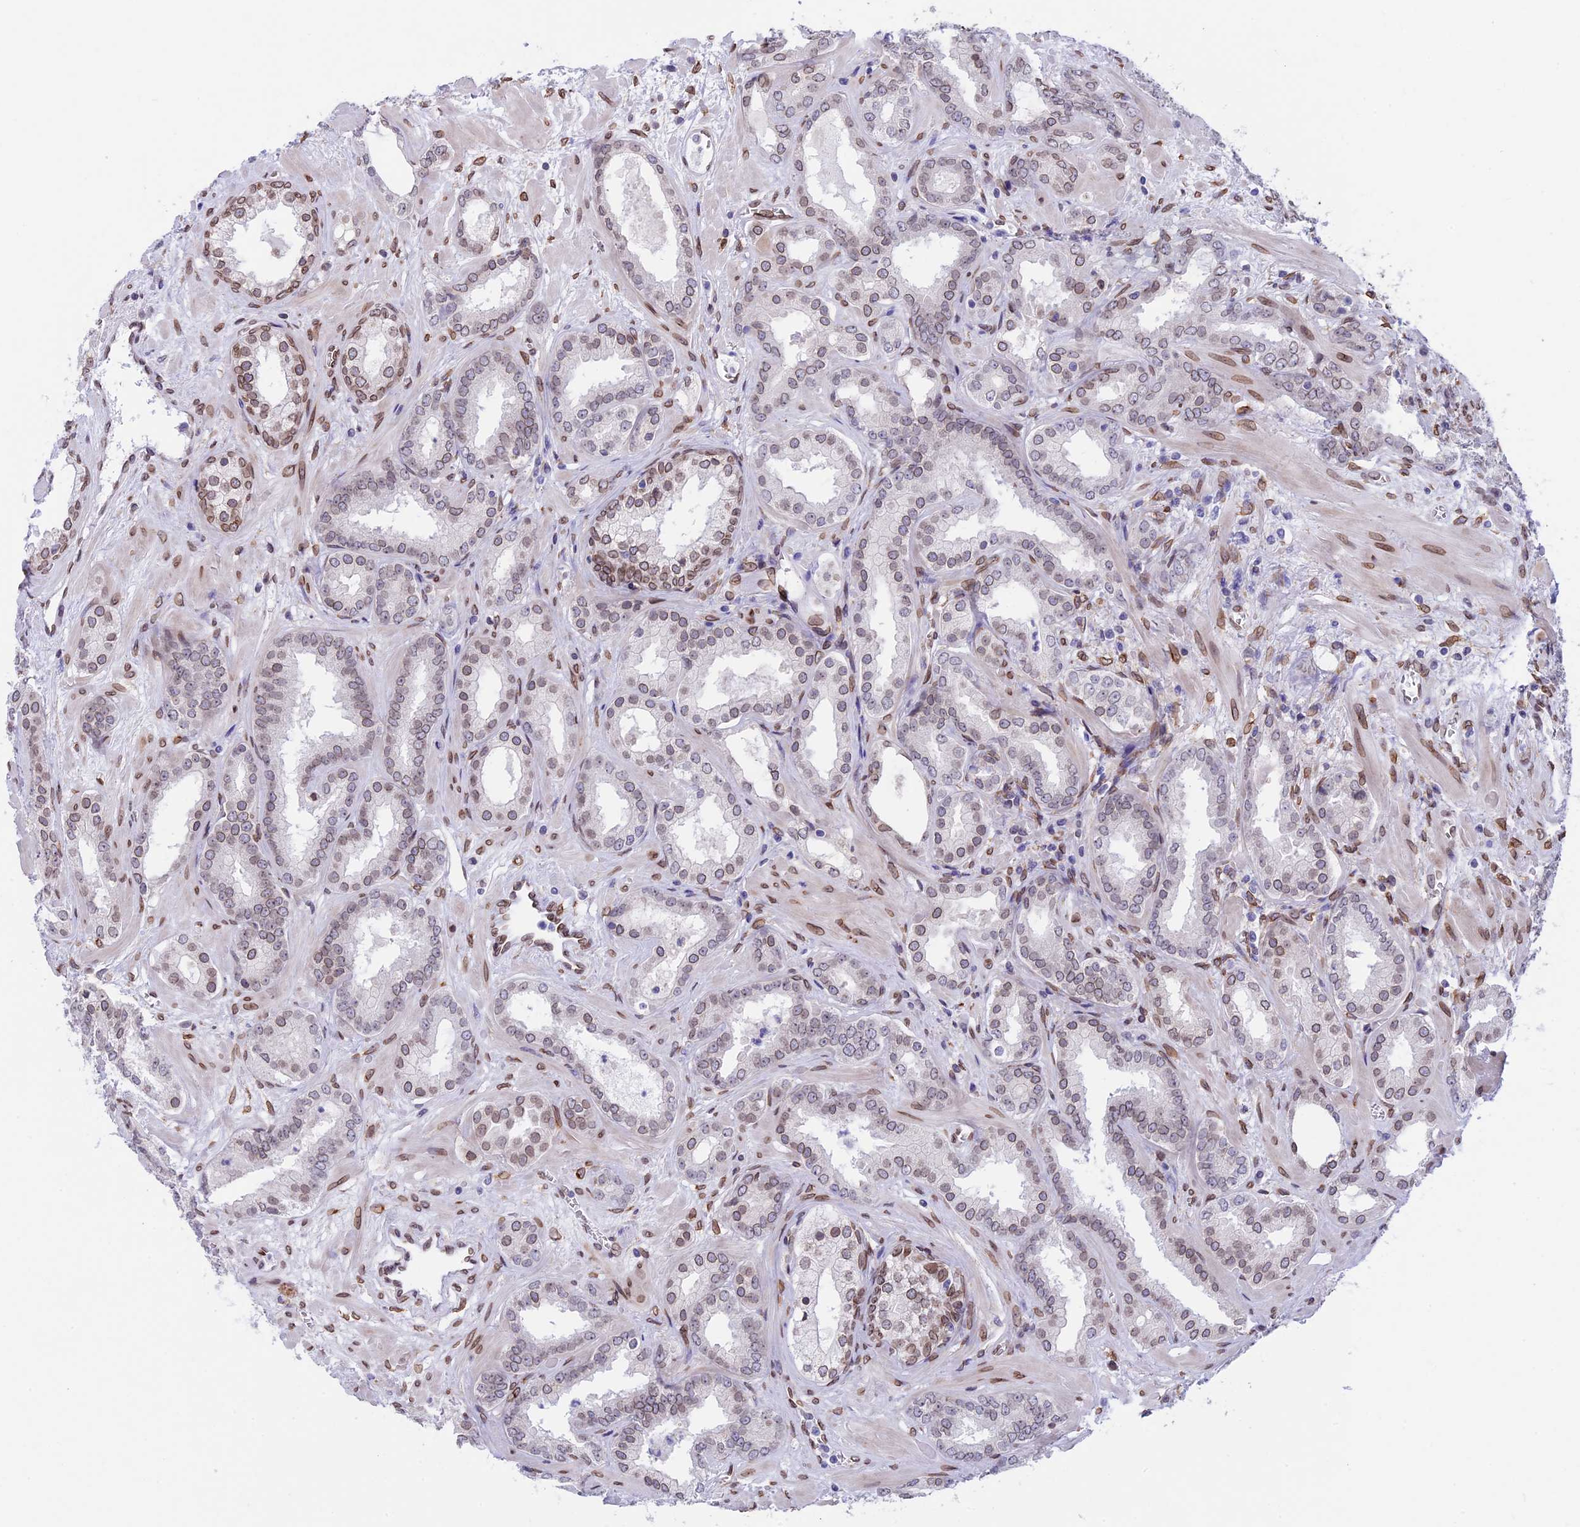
{"staining": {"intensity": "weak", "quantity": ">75%", "location": "cytoplasmic/membranous,nuclear"}, "tissue": "prostate cancer", "cell_type": "Tumor cells", "image_type": "cancer", "snomed": [{"axis": "morphology", "description": "Adenocarcinoma, High grade"}, {"axis": "topography", "description": "Prostate"}], "caption": "Protein expression analysis of prostate adenocarcinoma (high-grade) reveals weak cytoplasmic/membranous and nuclear staining in about >75% of tumor cells.", "gene": "TMPRSS7", "patient": {"sex": "male", "age": 64}}